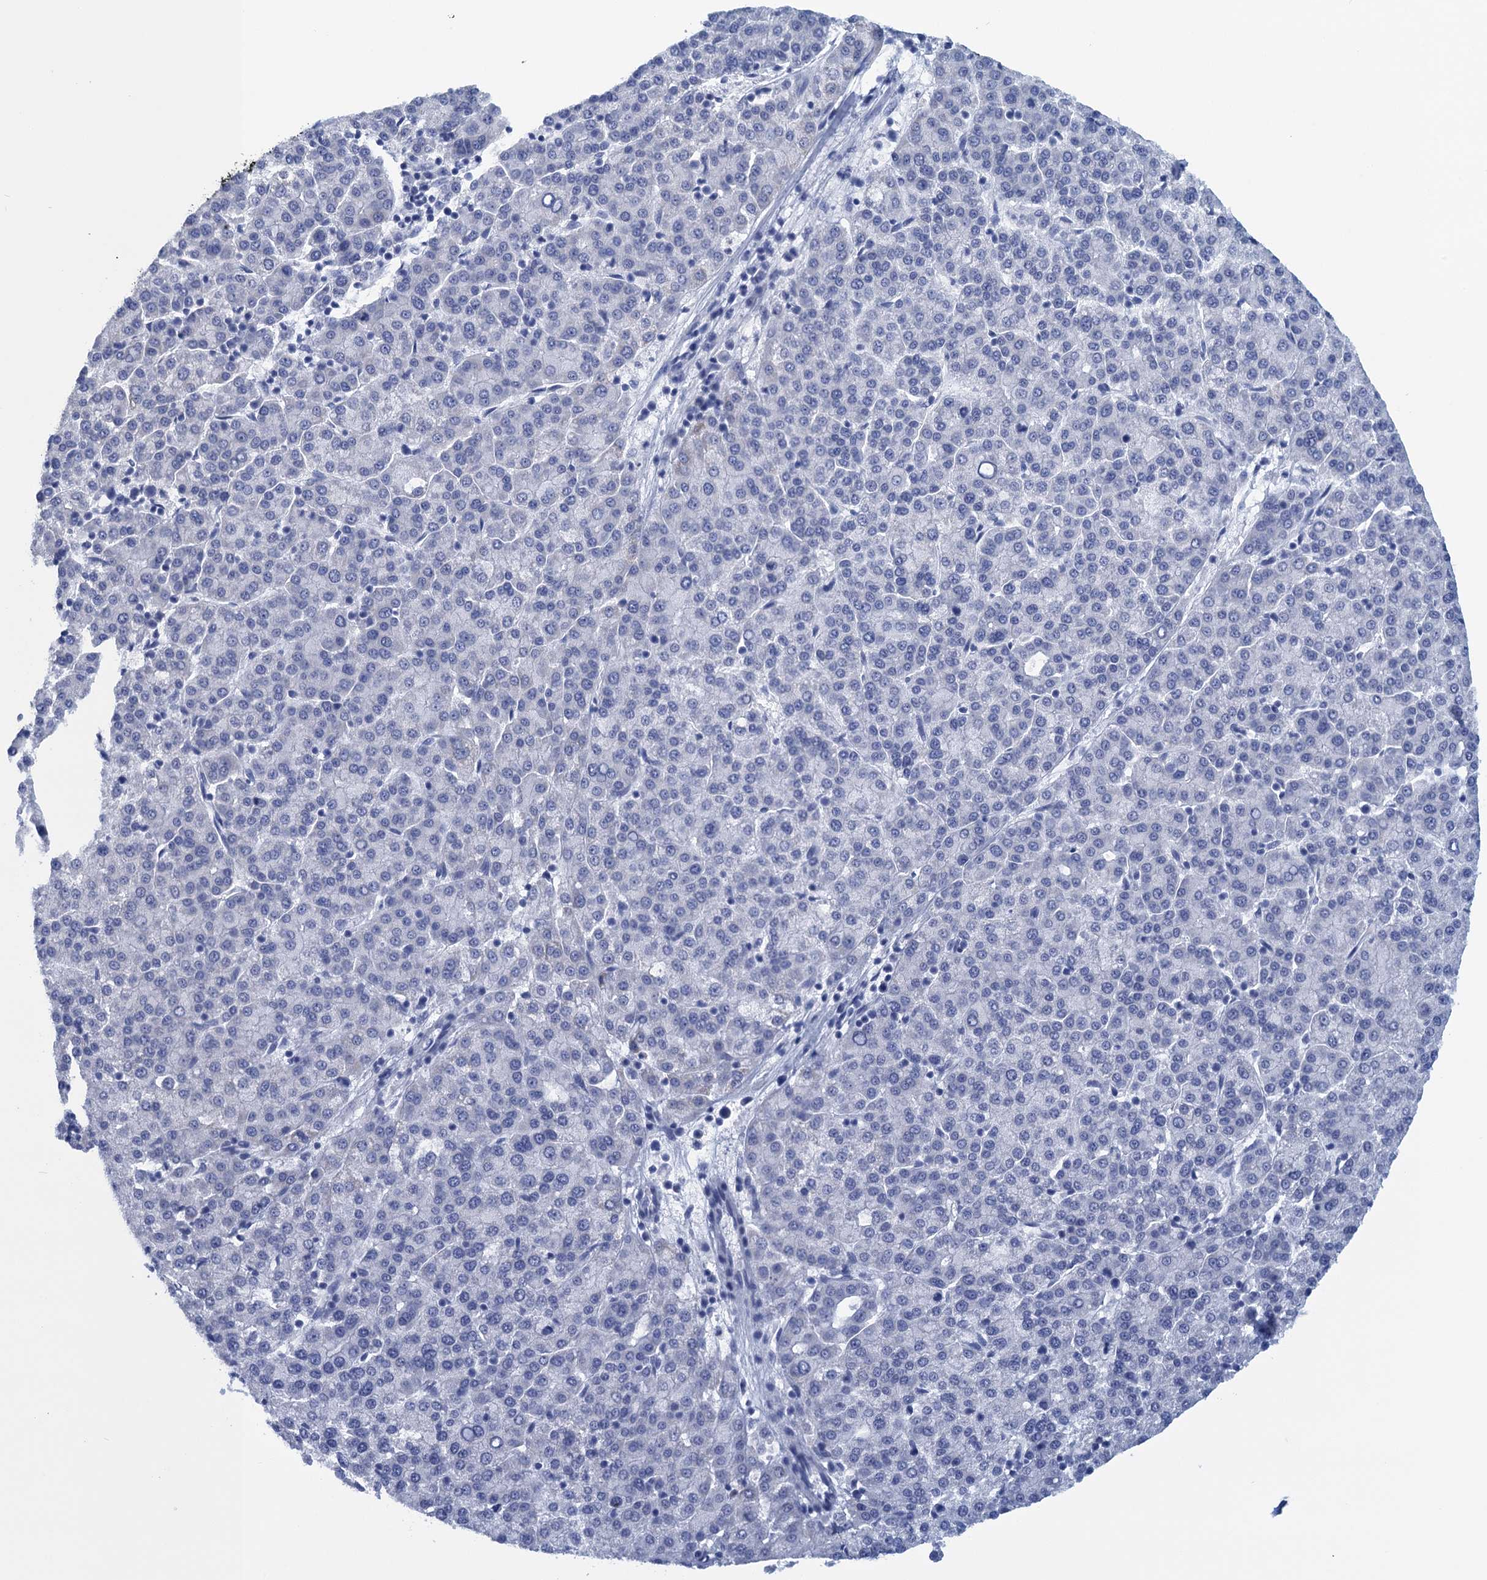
{"staining": {"intensity": "negative", "quantity": "none", "location": "none"}, "tissue": "liver cancer", "cell_type": "Tumor cells", "image_type": "cancer", "snomed": [{"axis": "morphology", "description": "Carcinoma, Hepatocellular, NOS"}, {"axis": "topography", "description": "Liver"}], "caption": "This micrograph is of hepatocellular carcinoma (liver) stained with immunohistochemistry (IHC) to label a protein in brown with the nuclei are counter-stained blue. There is no positivity in tumor cells.", "gene": "SCEL", "patient": {"sex": "female", "age": 58}}